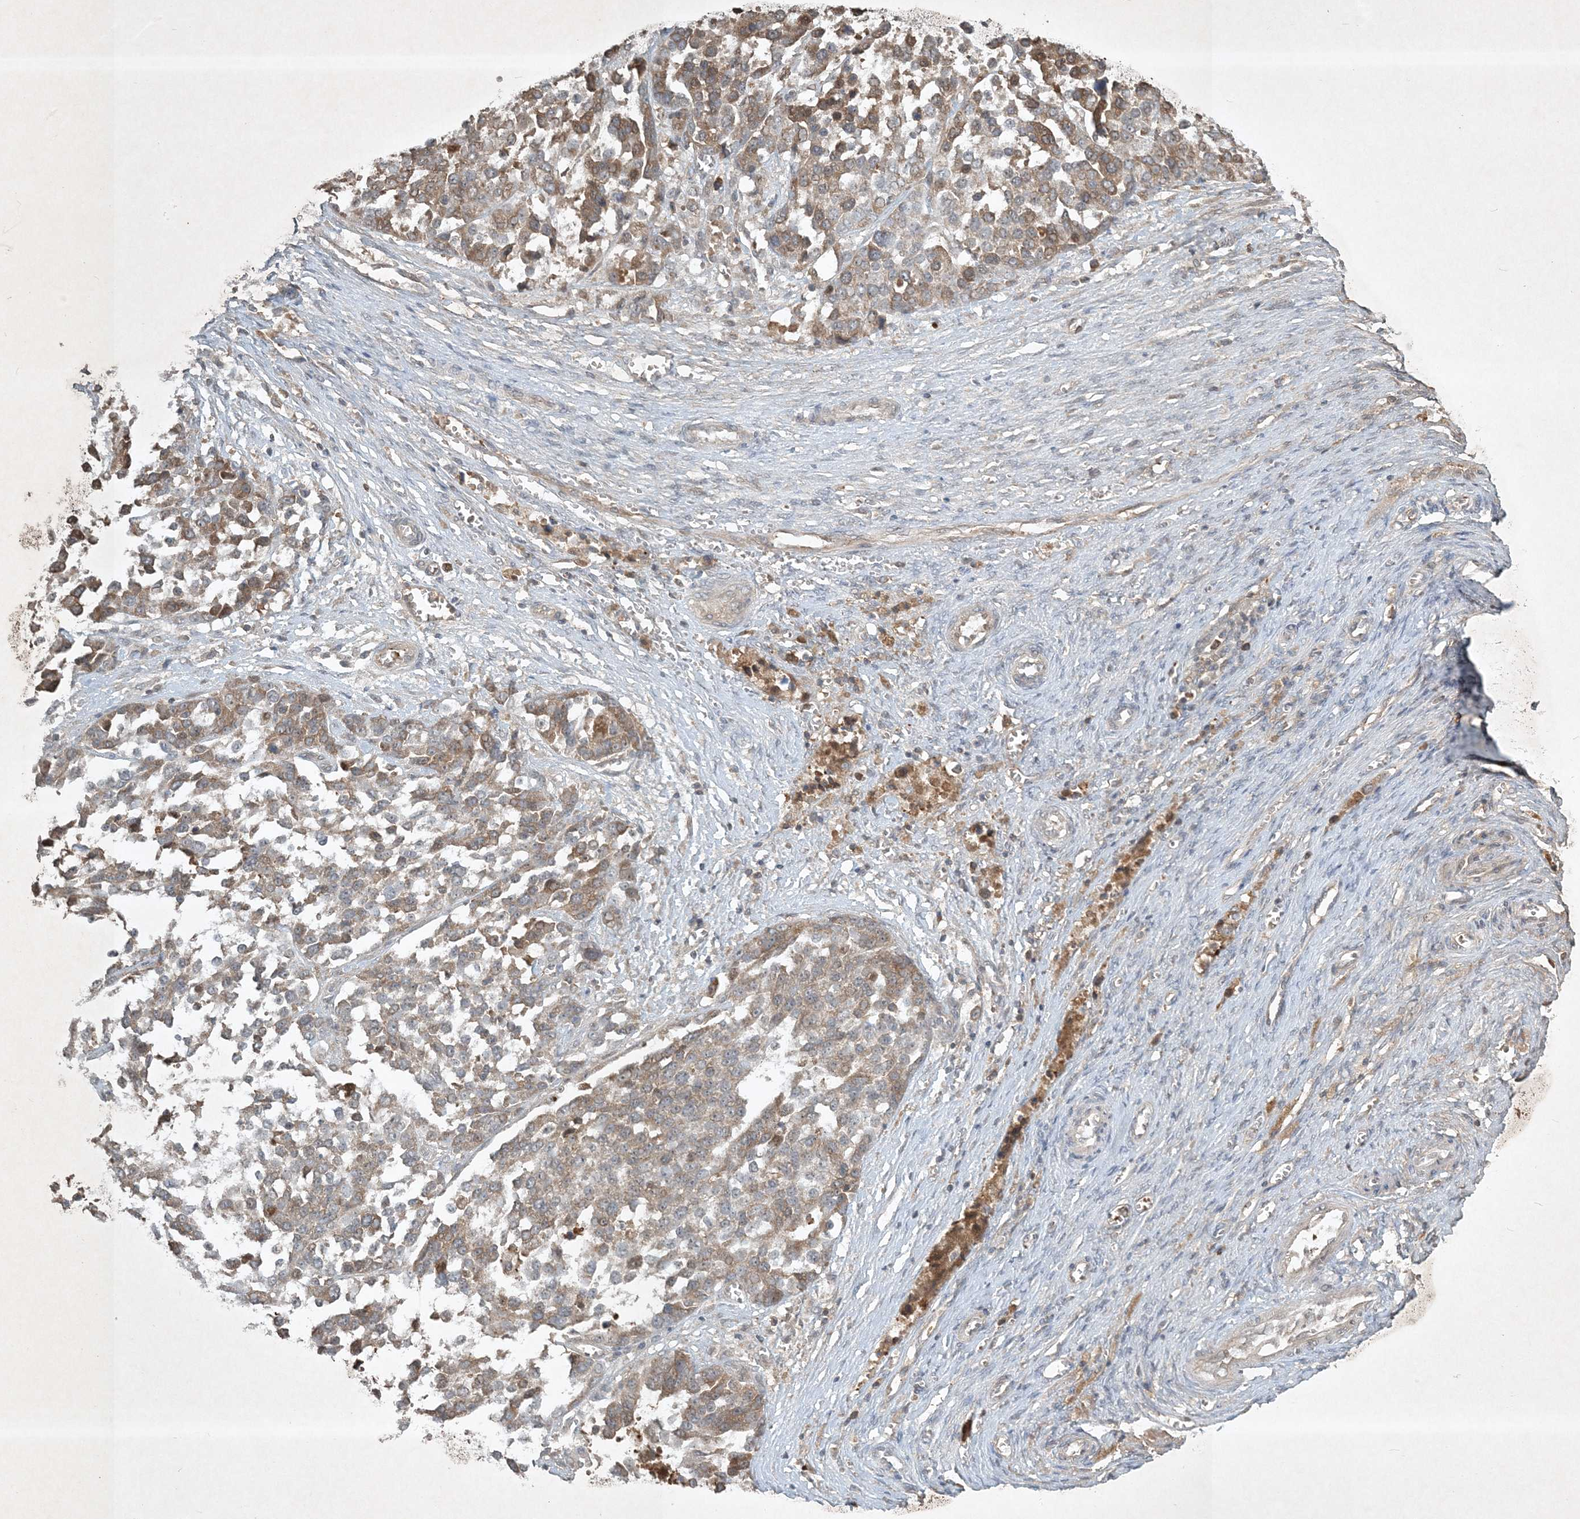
{"staining": {"intensity": "weak", "quantity": ">75%", "location": "cytoplasmic/membranous"}, "tissue": "ovarian cancer", "cell_type": "Tumor cells", "image_type": "cancer", "snomed": [{"axis": "morphology", "description": "Cystadenocarcinoma, serous, NOS"}, {"axis": "topography", "description": "Ovary"}], "caption": "A brown stain shows weak cytoplasmic/membranous positivity of a protein in human ovarian cancer tumor cells. Using DAB (3,3'-diaminobenzidine) (brown) and hematoxylin (blue) stains, captured at high magnification using brightfield microscopy.", "gene": "TNFAIP6", "patient": {"sex": "female", "age": 44}}